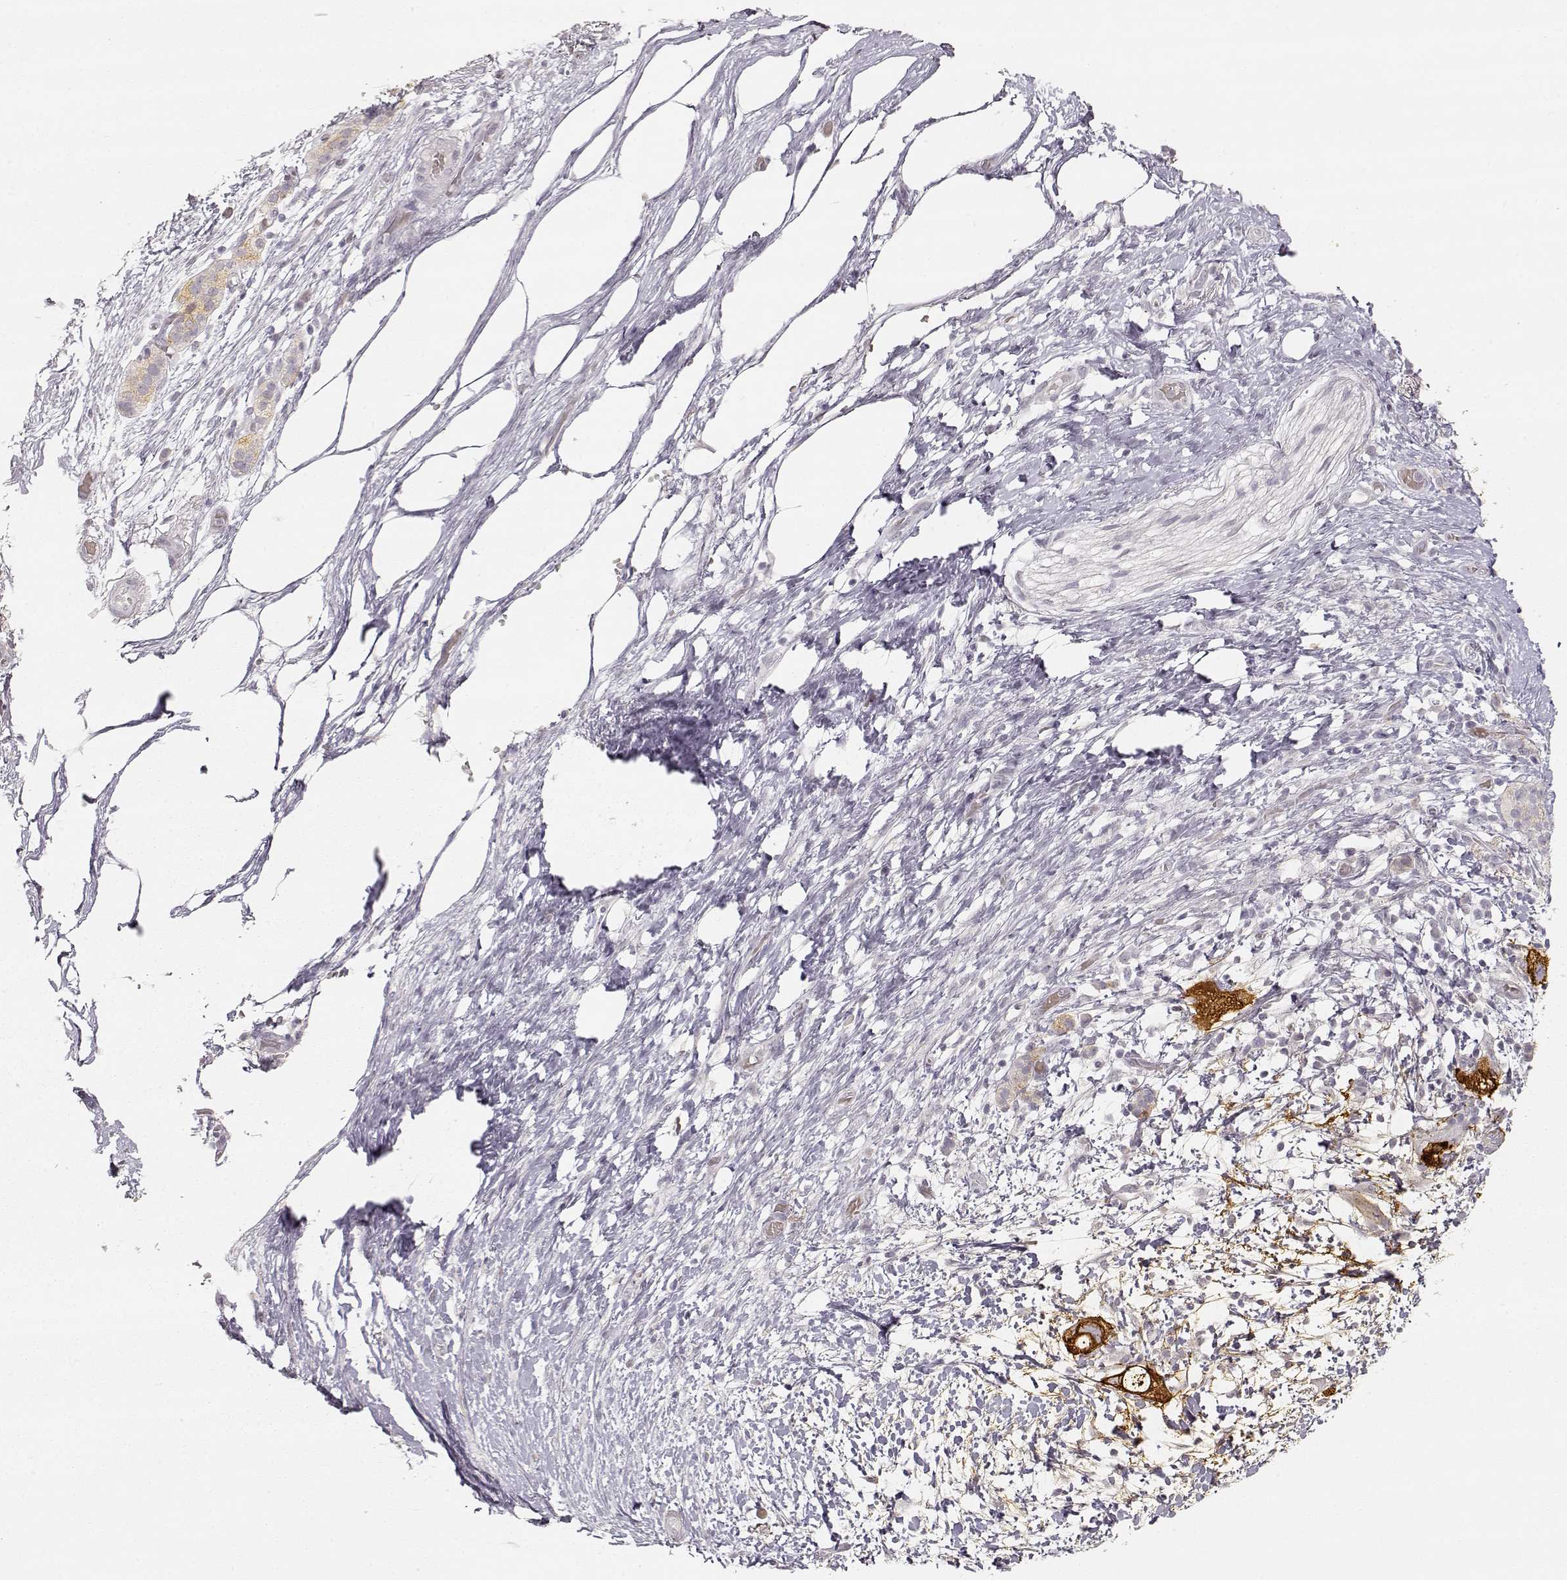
{"staining": {"intensity": "strong", "quantity": ">75%", "location": "cytoplasmic/membranous"}, "tissue": "pancreatic cancer", "cell_type": "Tumor cells", "image_type": "cancer", "snomed": [{"axis": "morphology", "description": "Adenocarcinoma, NOS"}, {"axis": "topography", "description": "Pancreas"}], "caption": "Tumor cells display high levels of strong cytoplasmic/membranous positivity in about >75% of cells in adenocarcinoma (pancreatic).", "gene": "LAMC2", "patient": {"sex": "female", "age": 72}}